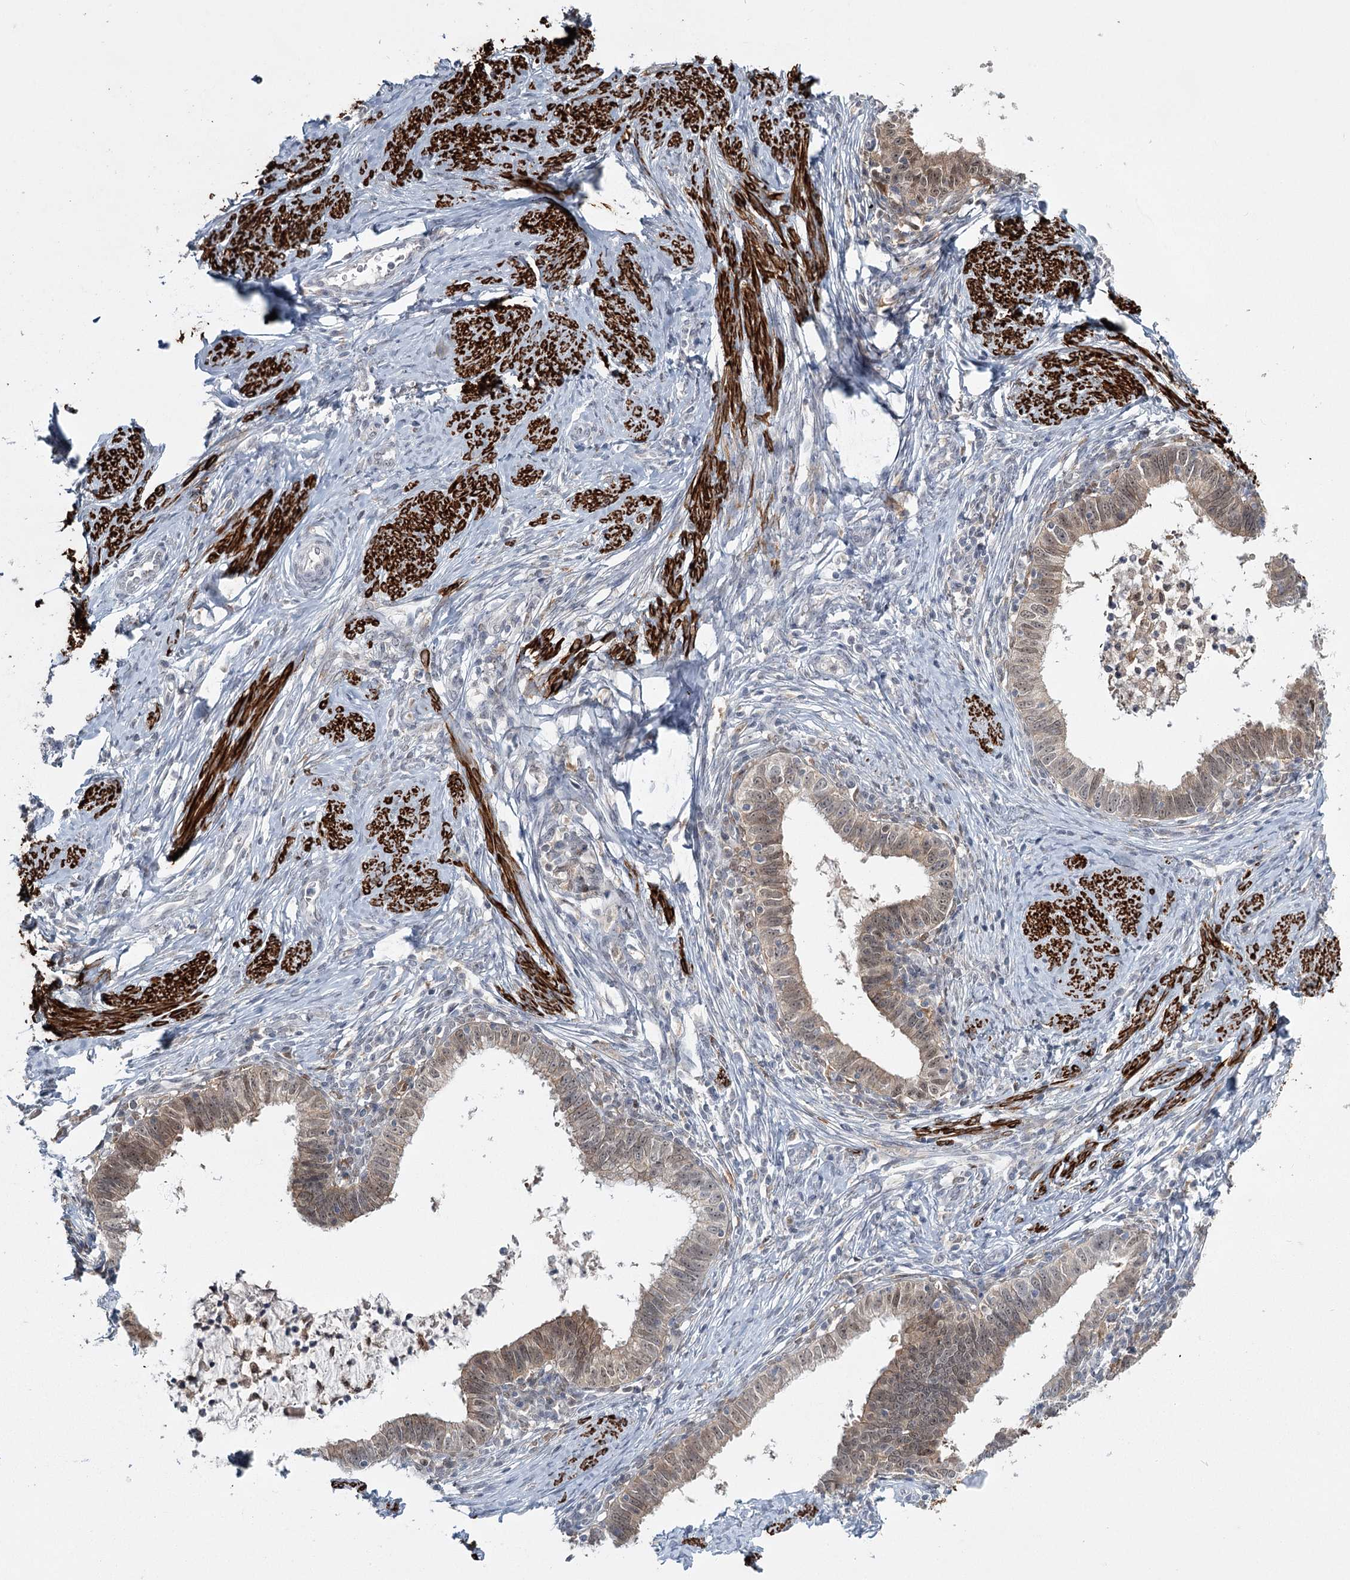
{"staining": {"intensity": "moderate", "quantity": ">75%", "location": "cytoplasmic/membranous"}, "tissue": "cervical cancer", "cell_type": "Tumor cells", "image_type": "cancer", "snomed": [{"axis": "morphology", "description": "Adenocarcinoma, NOS"}, {"axis": "topography", "description": "Cervix"}], "caption": "Immunohistochemical staining of human cervical cancer exhibits medium levels of moderate cytoplasmic/membranous expression in approximately >75% of tumor cells.", "gene": "TMEM70", "patient": {"sex": "female", "age": 36}}